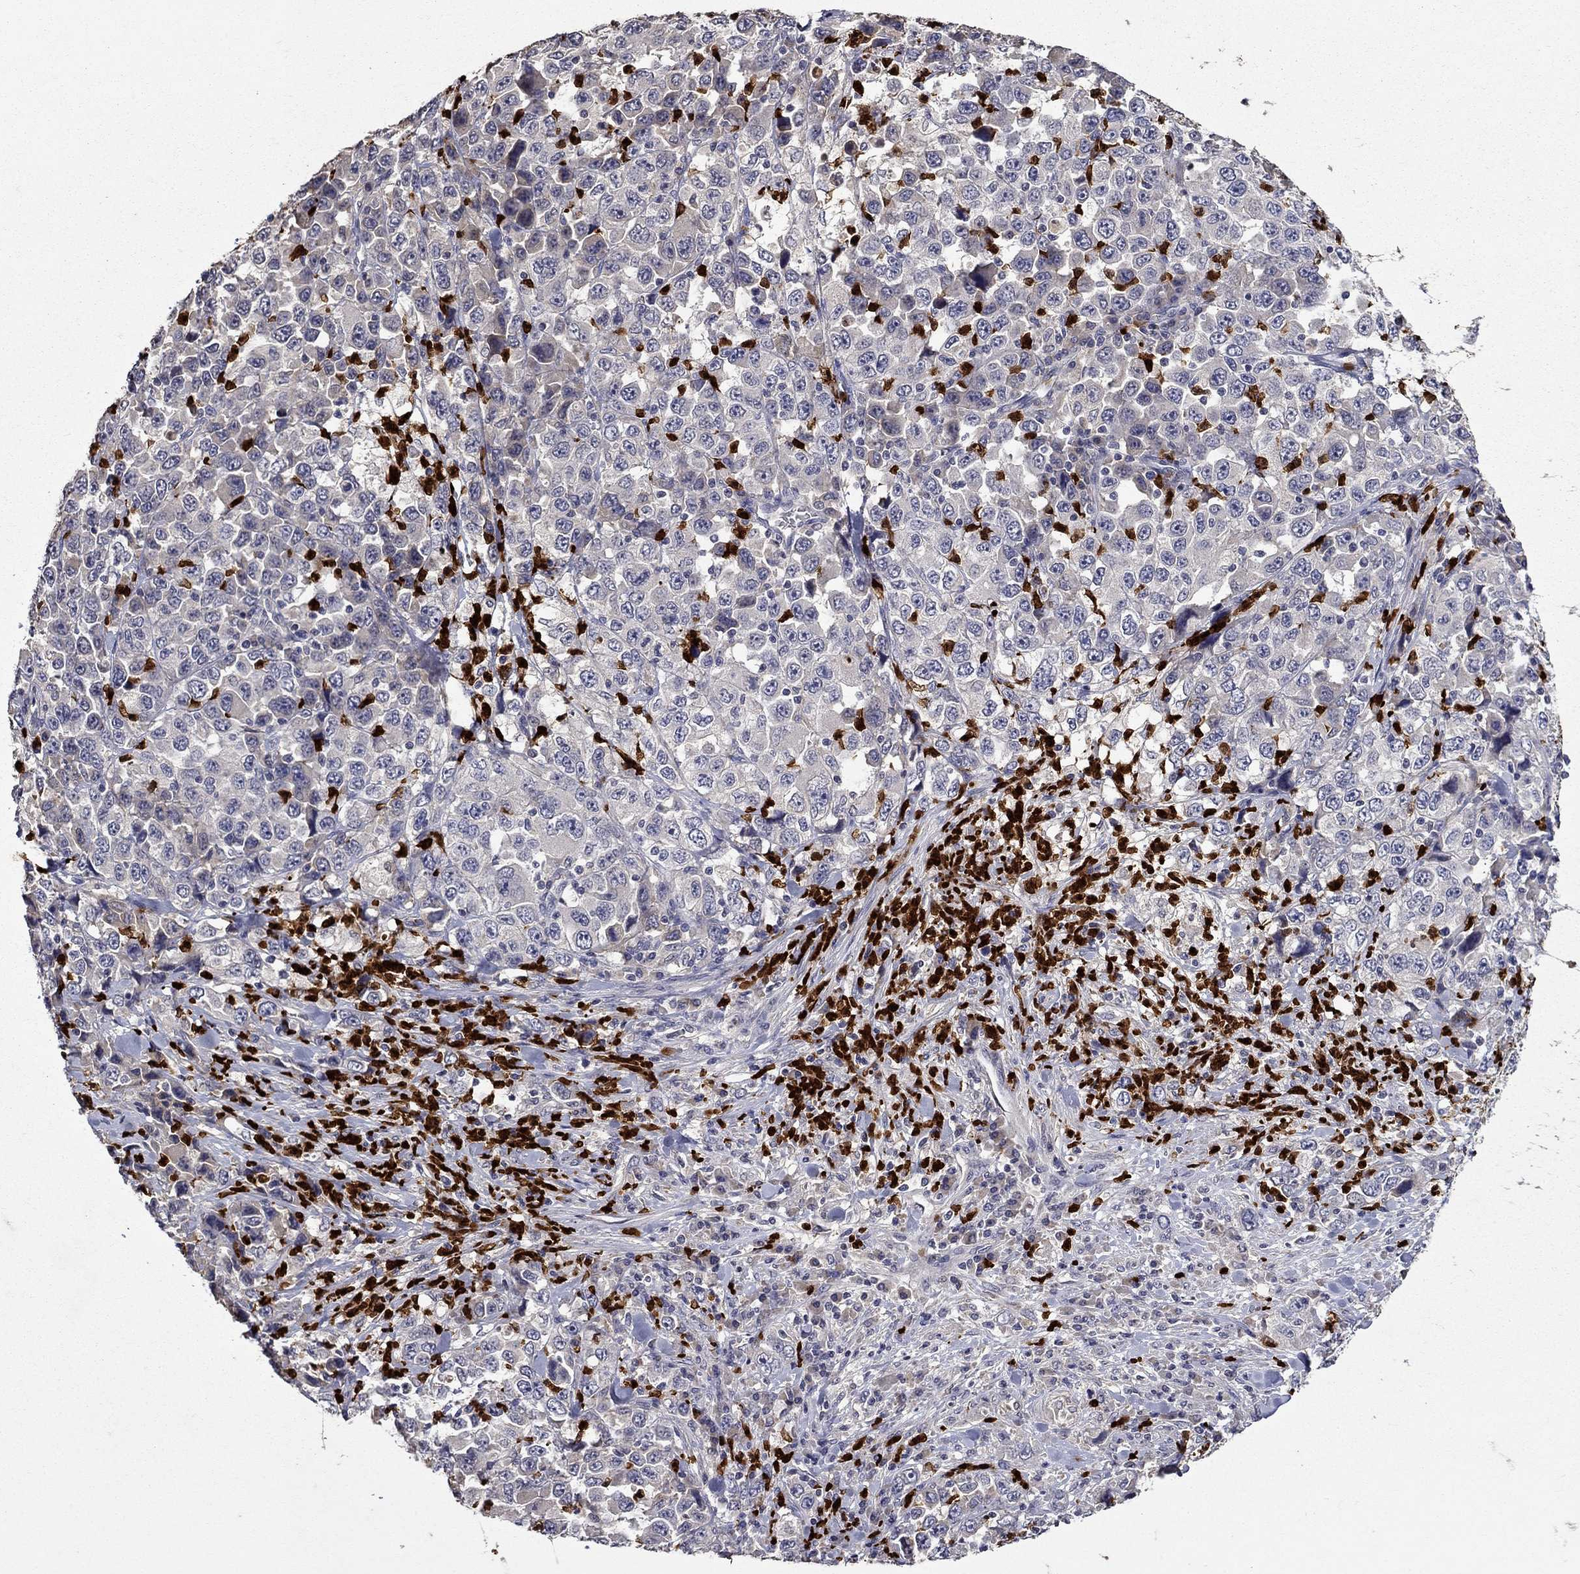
{"staining": {"intensity": "negative", "quantity": "none", "location": "none"}, "tissue": "stomach cancer", "cell_type": "Tumor cells", "image_type": "cancer", "snomed": [{"axis": "morphology", "description": "Normal tissue, NOS"}, {"axis": "morphology", "description": "Adenocarcinoma, NOS"}, {"axis": "topography", "description": "Stomach, upper"}, {"axis": "topography", "description": "Stomach"}], "caption": "IHC micrograph of human adenocarcinoma (stomach) stained for a protein (brown), which reveals no positivity in tumor cells. (Brightfield microscopy of DAB immunohistochemistry at high magnification).", "gene": "SATB1", "patient": {"sex": "male", "age": 59}}